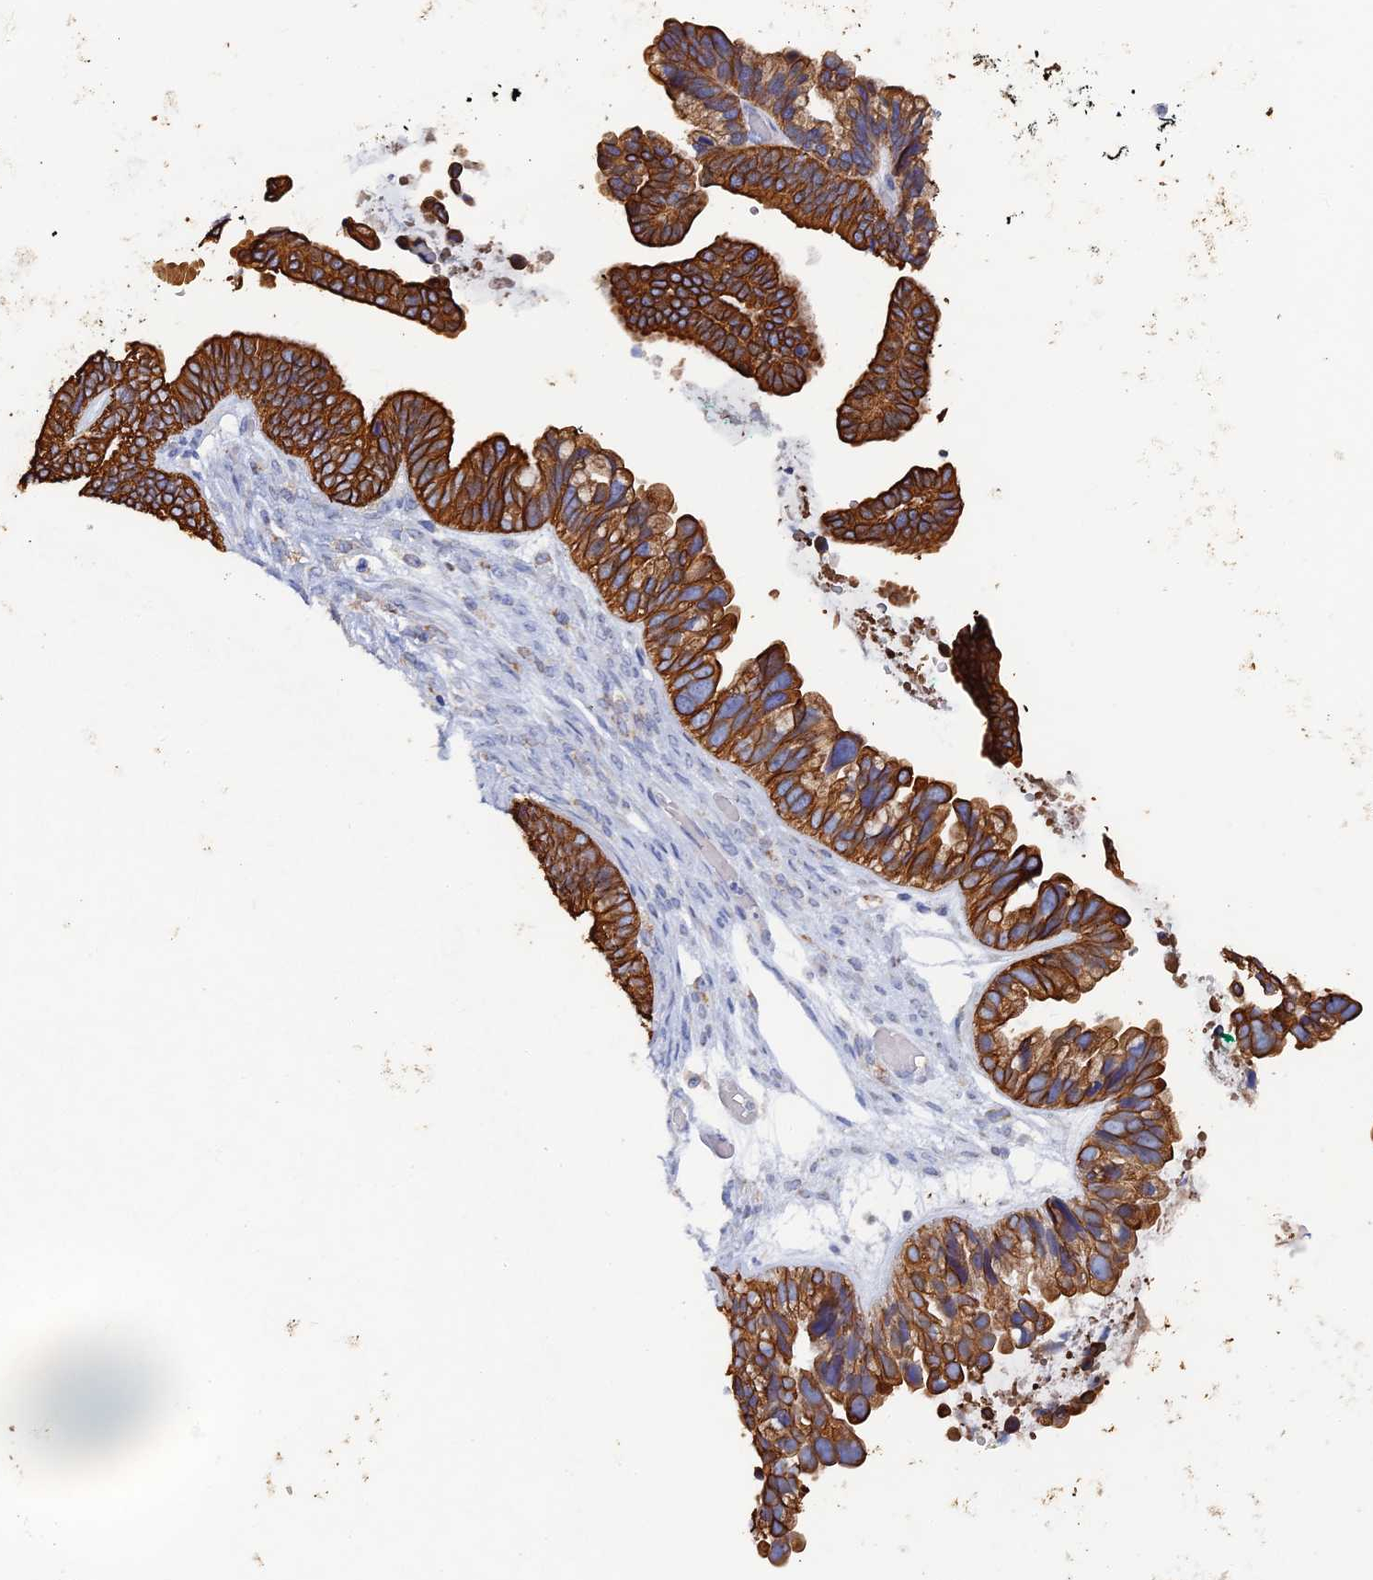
{"staining": {"intensity": "strong", "quantity": ">75%", "location": "cytoplasmic/membranous"}, "tissue": "ovarian cancer", "cell_type": "Tumor cells", "image_type": "cancer", "snomed": [{"axis": "morphology", "description": "Cystadenocarcinoma, serous, NOS"}, {"axis": "topography", "description": "Ovary"}], "caption": "High-power microscopy captured an IHC histopathology image of serous cystadenocarcinoma (ovarian), revealing strong cytoplasmic/membranous positivity in approximately >75% of tumor cells.", "gene": "SRFBP1", "patient": {"sex": "female", "age": 56}}